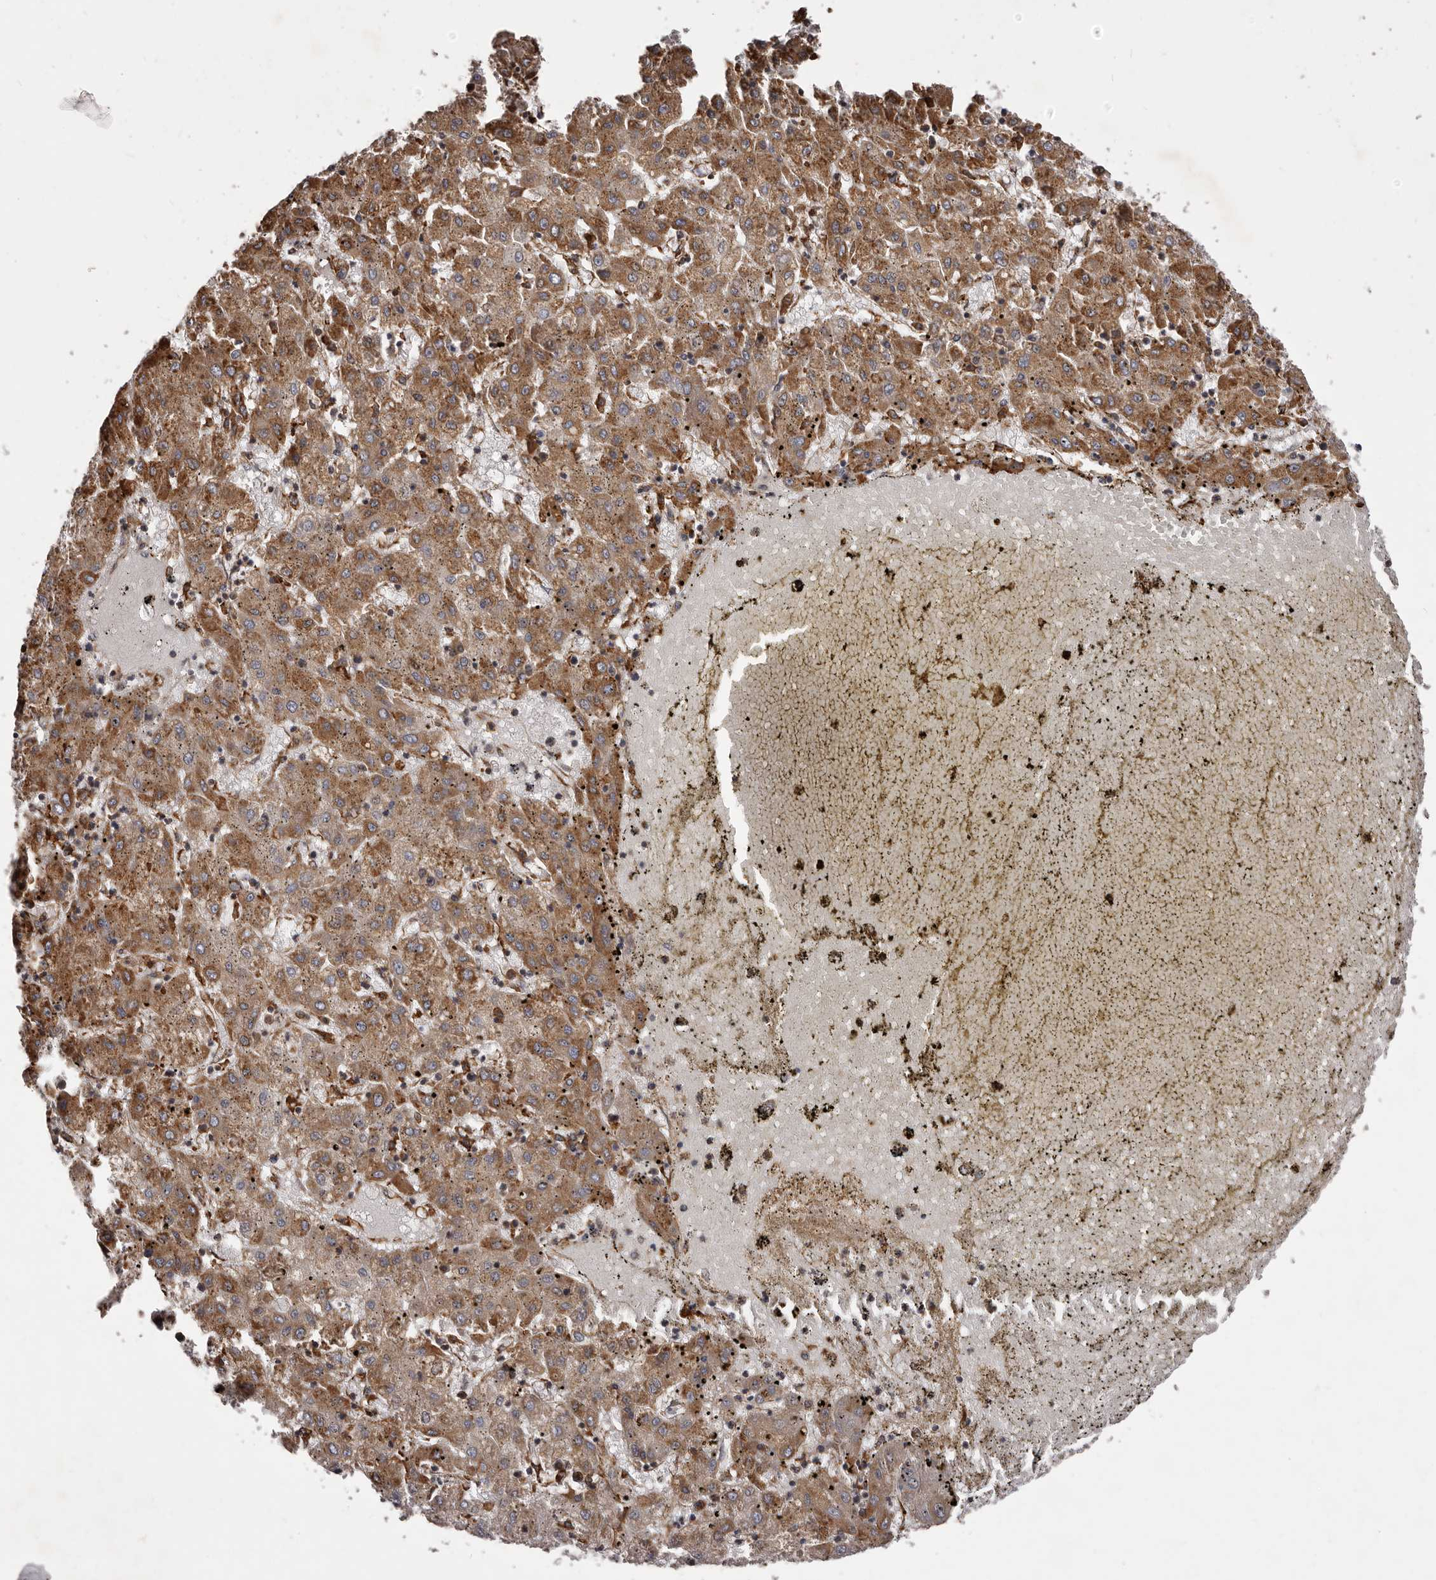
{"staining": {"intensity": "moderate", "quantity": "25%-75%", "location": "cytoplasmic/membranous"}, "tissue": "liver cancer", "cell_type": "Tumor cells", "image_type": "cancer", "snomed": [{"axis": "morphology", "description": "Carcinoma, Hepatocellular, NOS"}, {"axis": "topography", "description": "Liver"}], "caption": "Liver hepatocellular carcinoma stained with IHC exhibits moderate cytoplasmic/membranous positivity in approximately 25%-75% of tumor cells.", "gene": "ALPK1", "patient": {"sex": "male", "age": 72}}